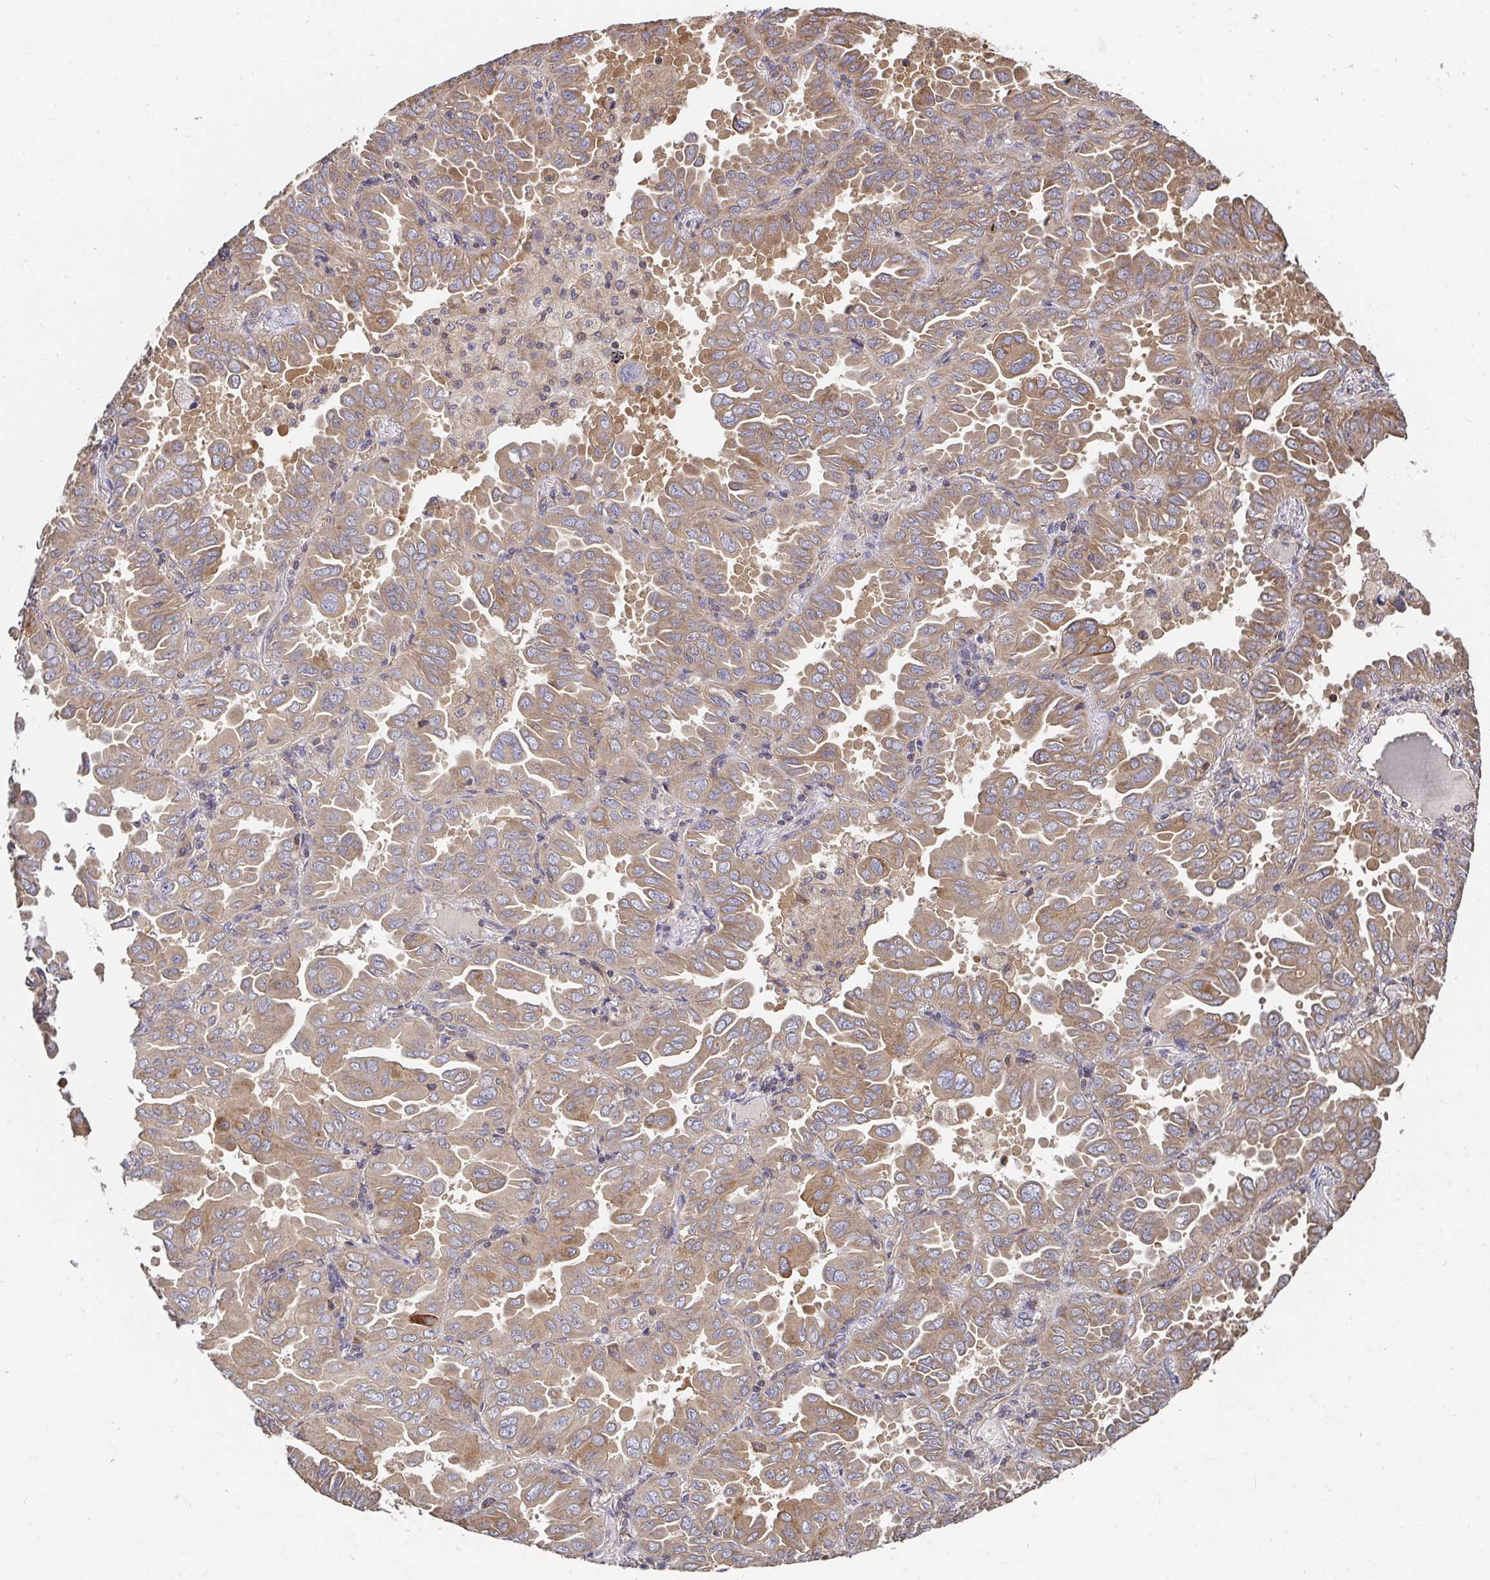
{"staining": {"intensity": "moderate", "quantity": "25%-75%", "location": "cytoplasmic/membranous"}, "tissue": "lung cancer", "cell_type": "Tumor cells", "image_type": "cancer", "snomed": [{"axis": "morphology", "description": "Adenocarcinoma, NOS"}, {"axis": "topography", "description": "Lung"}], "caption": "The micrograph demonstrates a brown stain indicating the presence of a protein in the cytoplasmic/membranous of tumor cells in adenocarcinoma (lung).", "gene": "APBB1", "patient": {"sex": "male", "age": 64}}